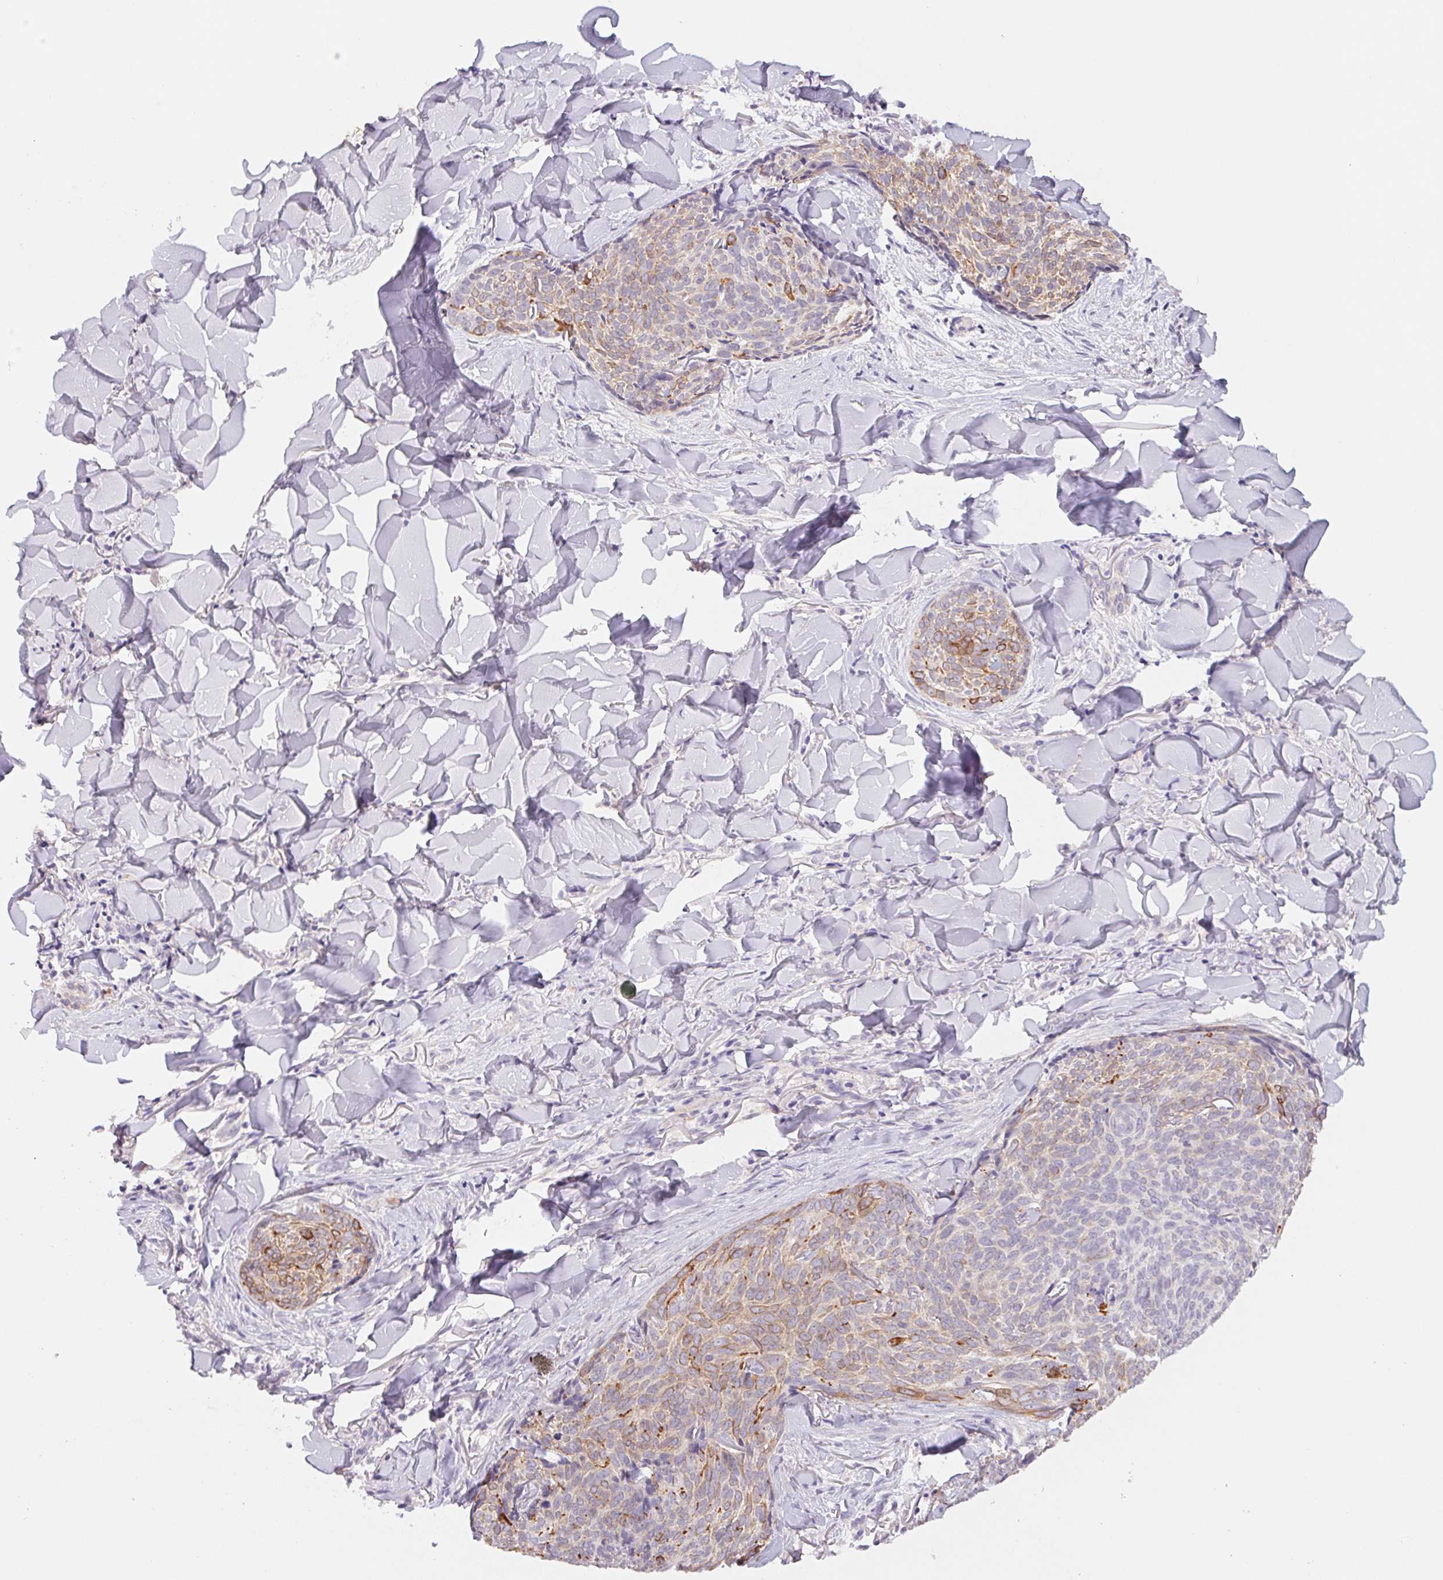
{"staining": {"intensity": "weak", "quantity": "25%-75%", "location": "cytoplasmic/membranous"}, "tissue": "skin cancer", "cell_type": "Tumor cells", "image_type": "cancer", "snomed": [{"axis": "morphology", "description": "Basal cell carcinoma"}, {"axis": "topography", "description": "Skin"}], "caption": "About 25%-75% of tumor cells in skin basal cell carcinoma demonstrate weak cytoplasmic/membranous protein positivity as visualized by brown immunohistochemical staining.", "gene": "PNMA8B", "patient": {"sex": "female", "age": 82}}